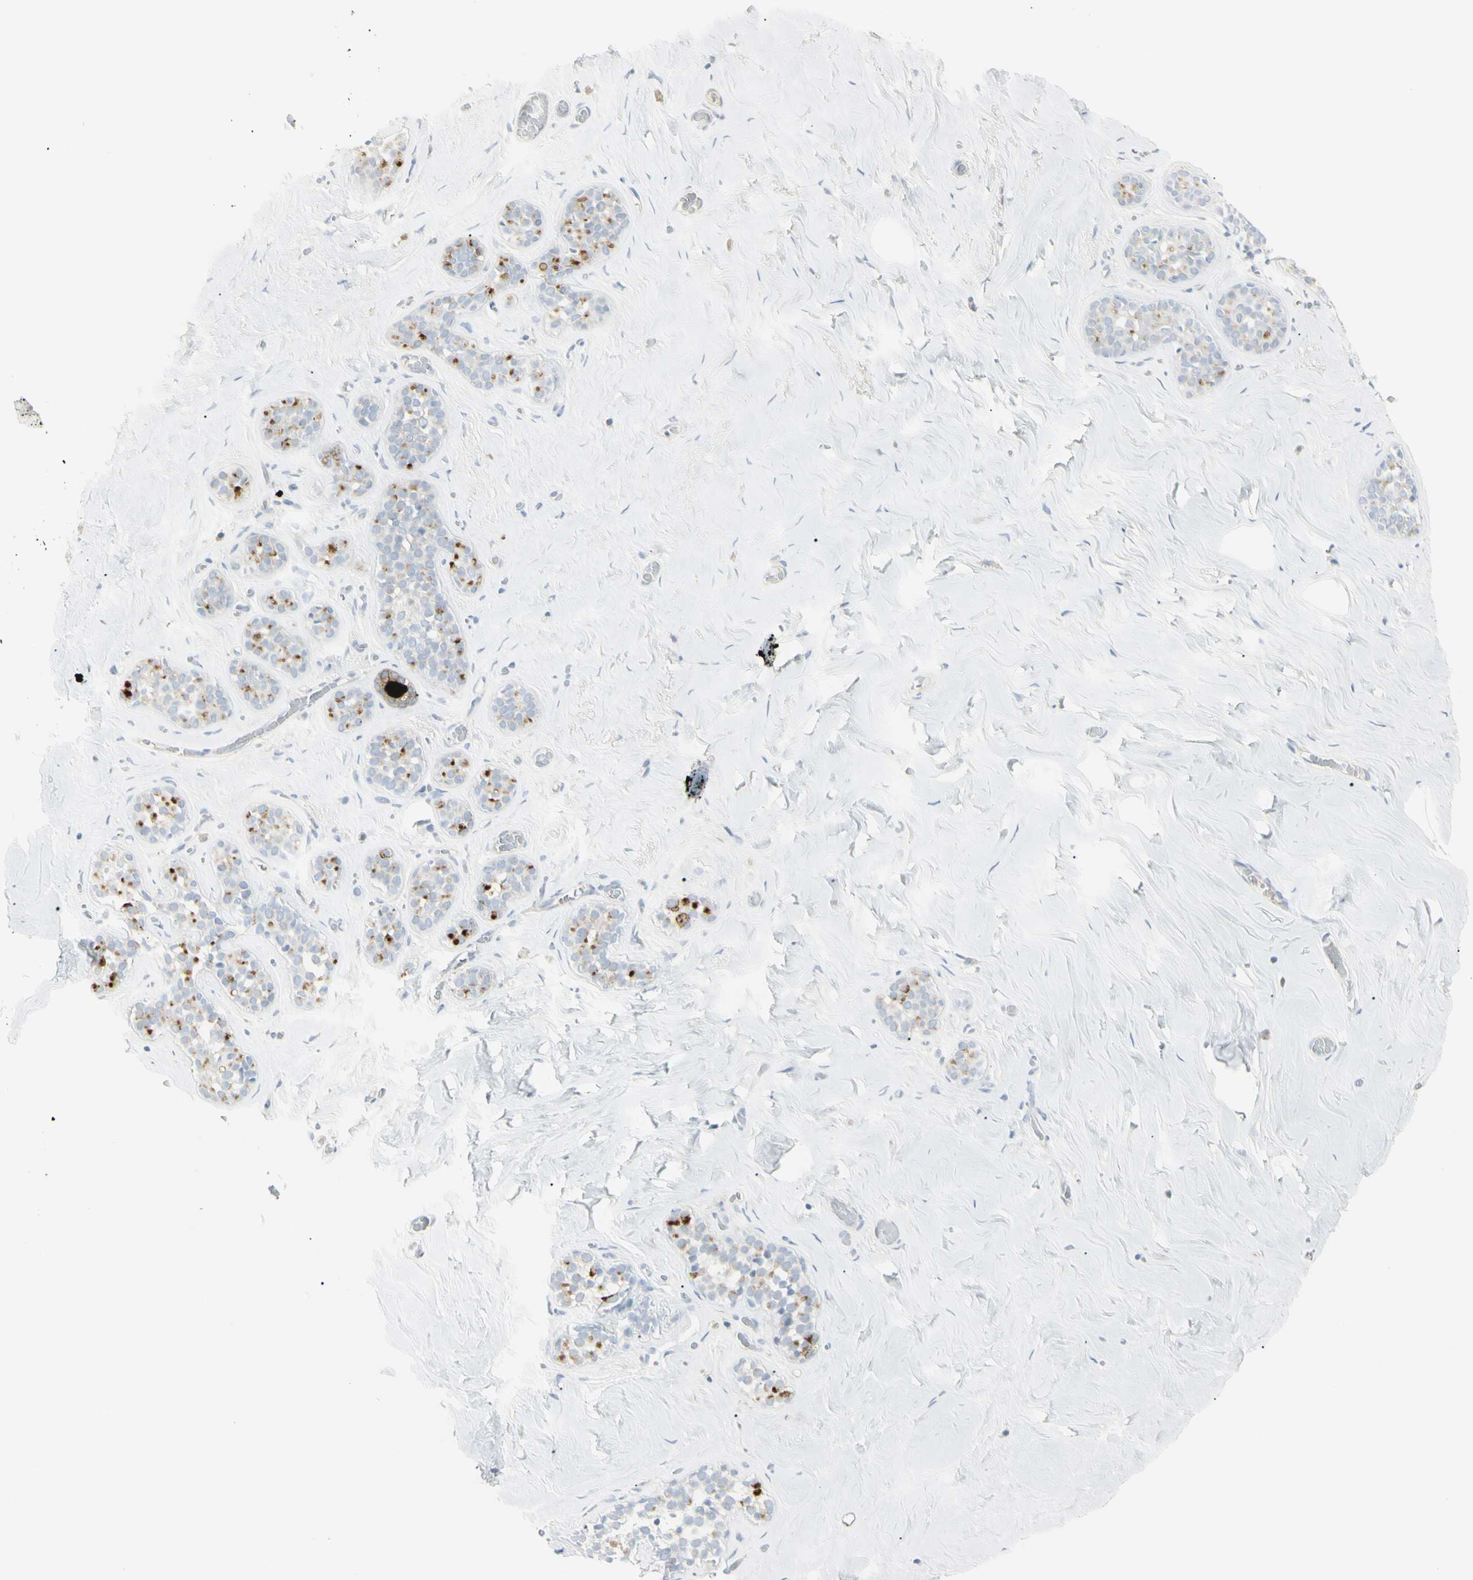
{"staining": {"intensity": "negative", "quantity": "none", "location": "none"}, "tissue": "breast", "cell_type": "Adipocytes", "image_type": "normal", "snomed": [{"axis": "morphology", "description": "Normal tissue, NOS"}, {"axis": "topography", "description": "Breast"}], "caption": "Adipocytes show no significant expression in benign breast.", "gene": "PIP", "patient": {"sex": "female", "age": 75}}